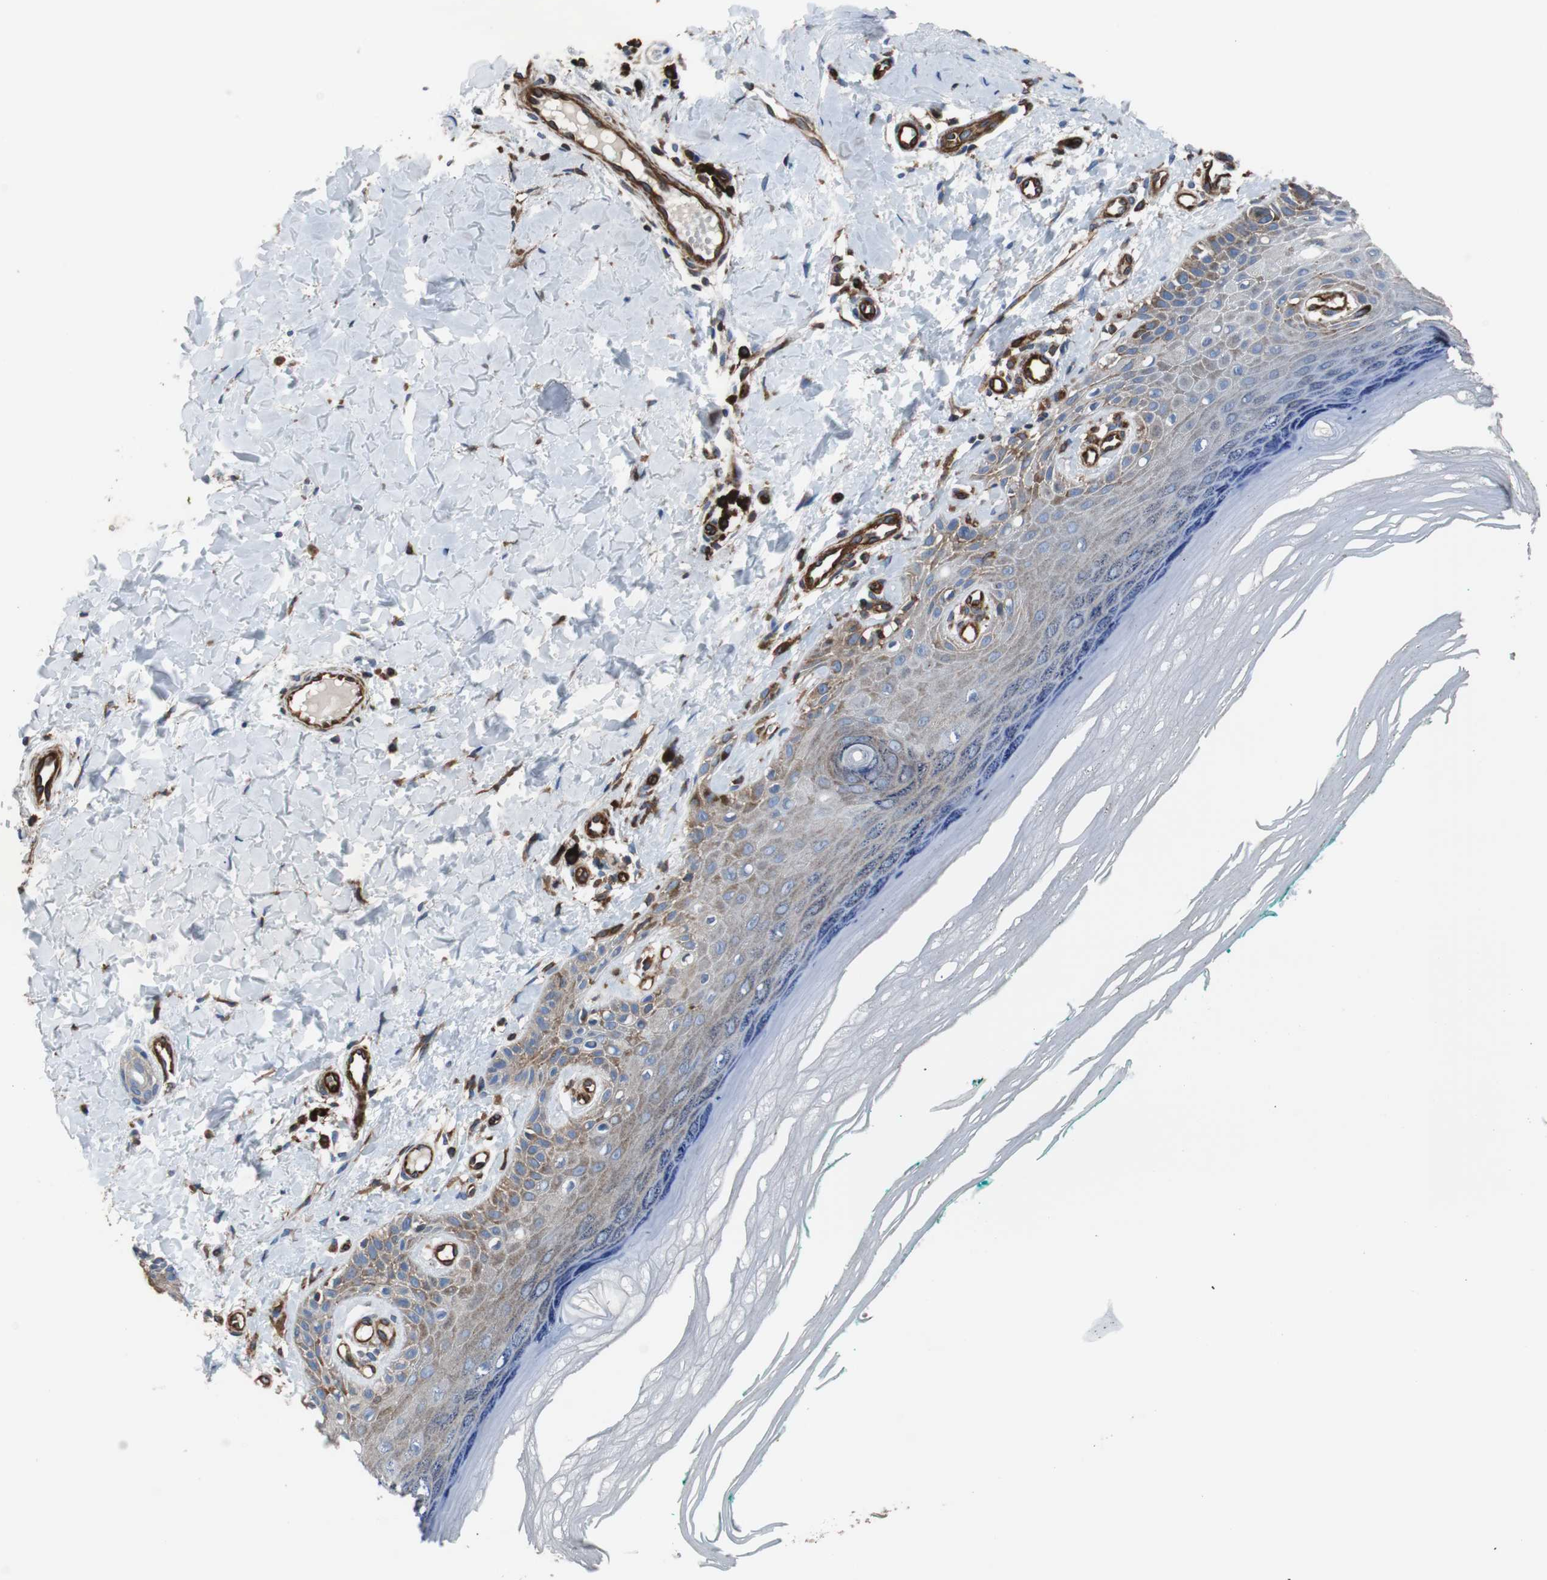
{"staining": {"intensity": "moderate", "quantity": ">75%", "location": "cytoplasmic/membranous"}, "tissue": "skin", "cell_type": "Fibroblasts", "image_type": "normal", "snomed": [{"axis": "morphology", "description": "Normal tissue, NOS"}, {"axis": "topography", "description": "Skin"}], "caption": "Immunohistochemistry (IHC) micrograph of benign skin: human skin stained using immunohistochemistry displays medium levels of moderate protein expression localized specifically in the cytoplasmic/membranous of fibroblasts, appearing as a cytoplasmic/membranous brown color.", "gene": "PLCG2", "patient": {"sex": "male", "age": 26}}